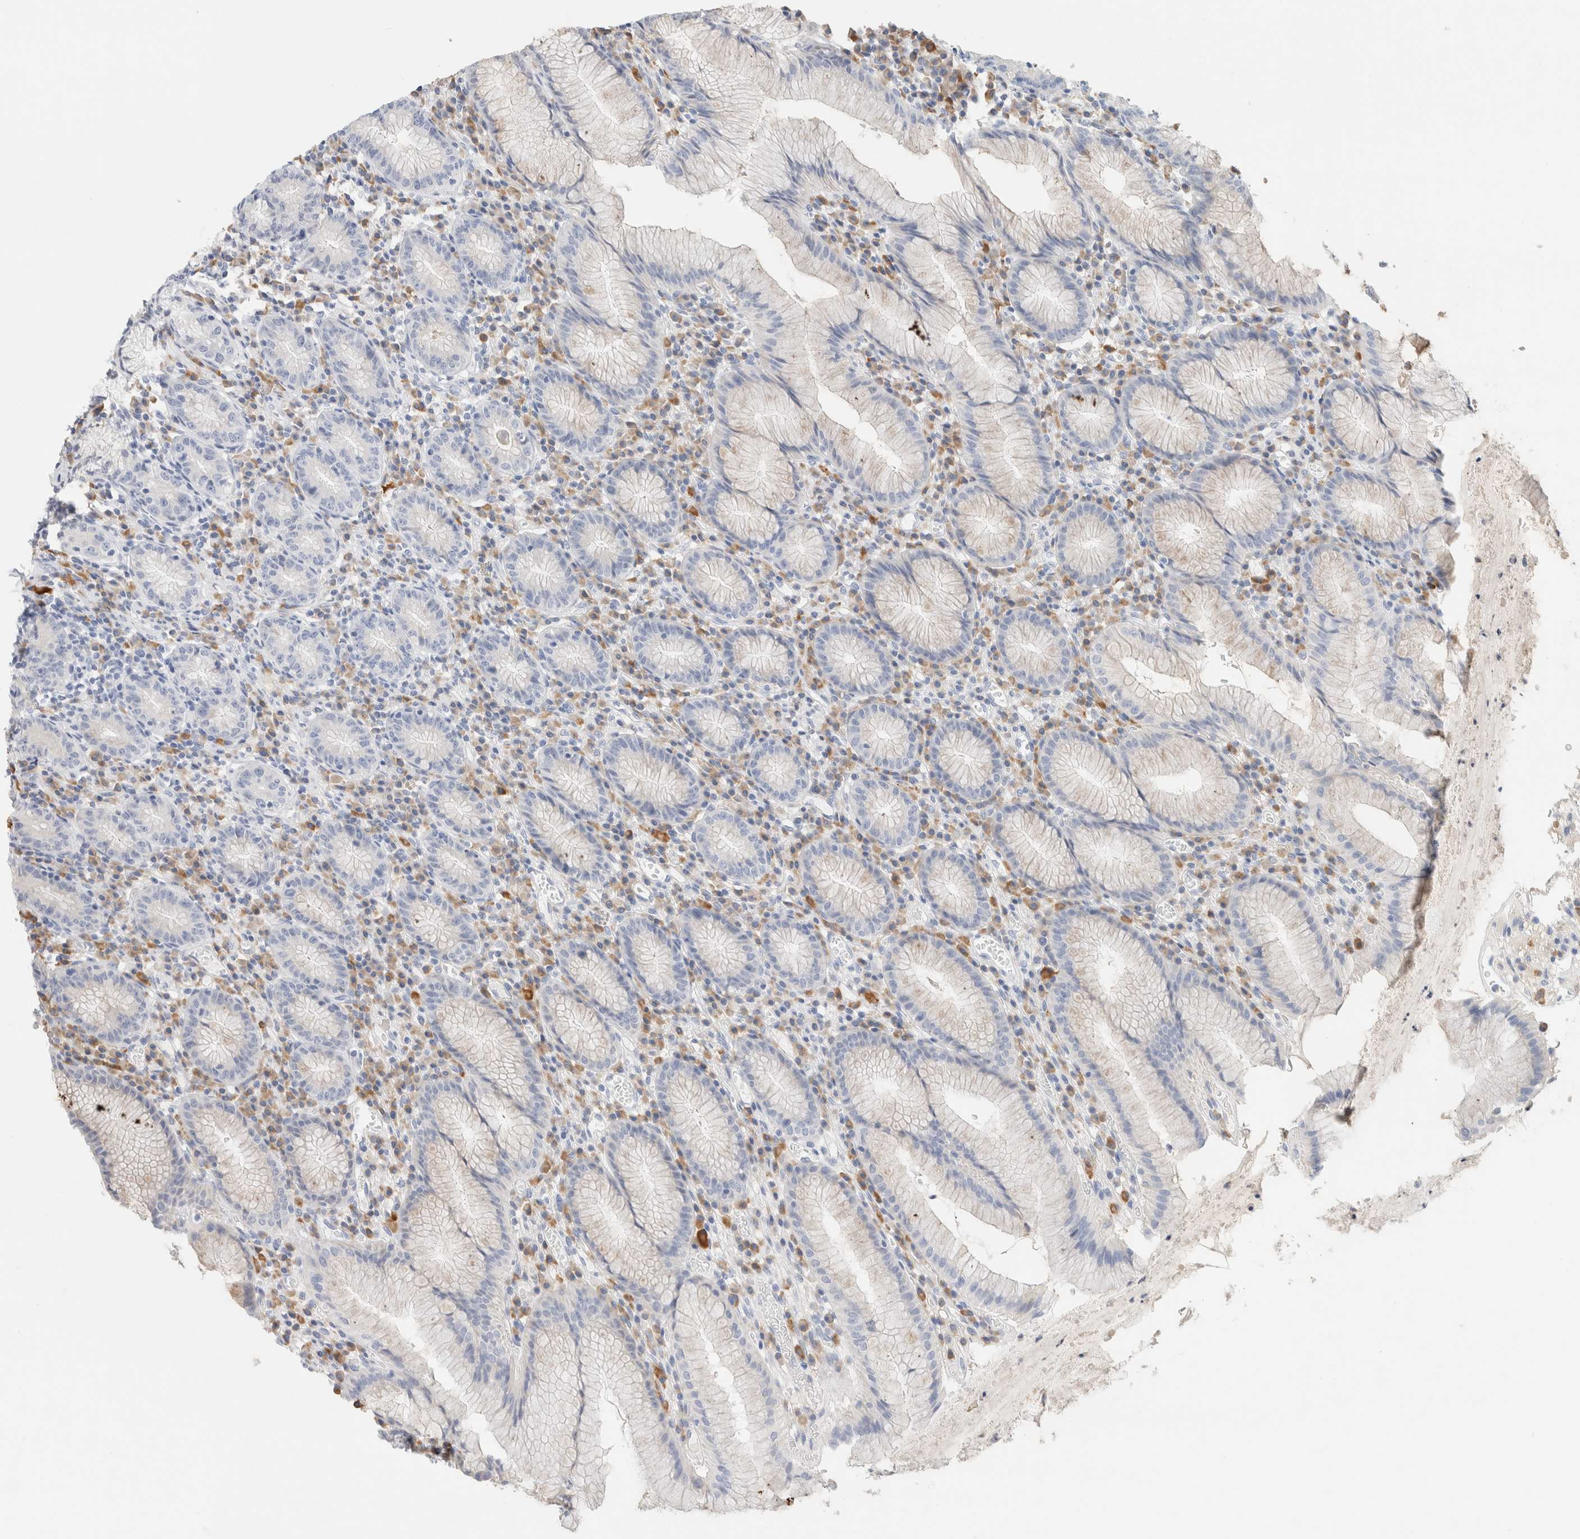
{"staining": {"intensity": "negative", "quantity": "none", "location": "none"}, "tissue": "stomach", "cell_type": "Glandular cells", "image_type": "normal", "snomed": [{"axis": "morphology", "description": "Normal tissue, NOS"}, {"axis": "topography", "description": "Stomach"}], "caption": "Stomach stained for a protein using immunohistochemistry shows no expression glandular cells.", "gene": "GADD45G", "patient": {"sex": "male", "age": 55}}